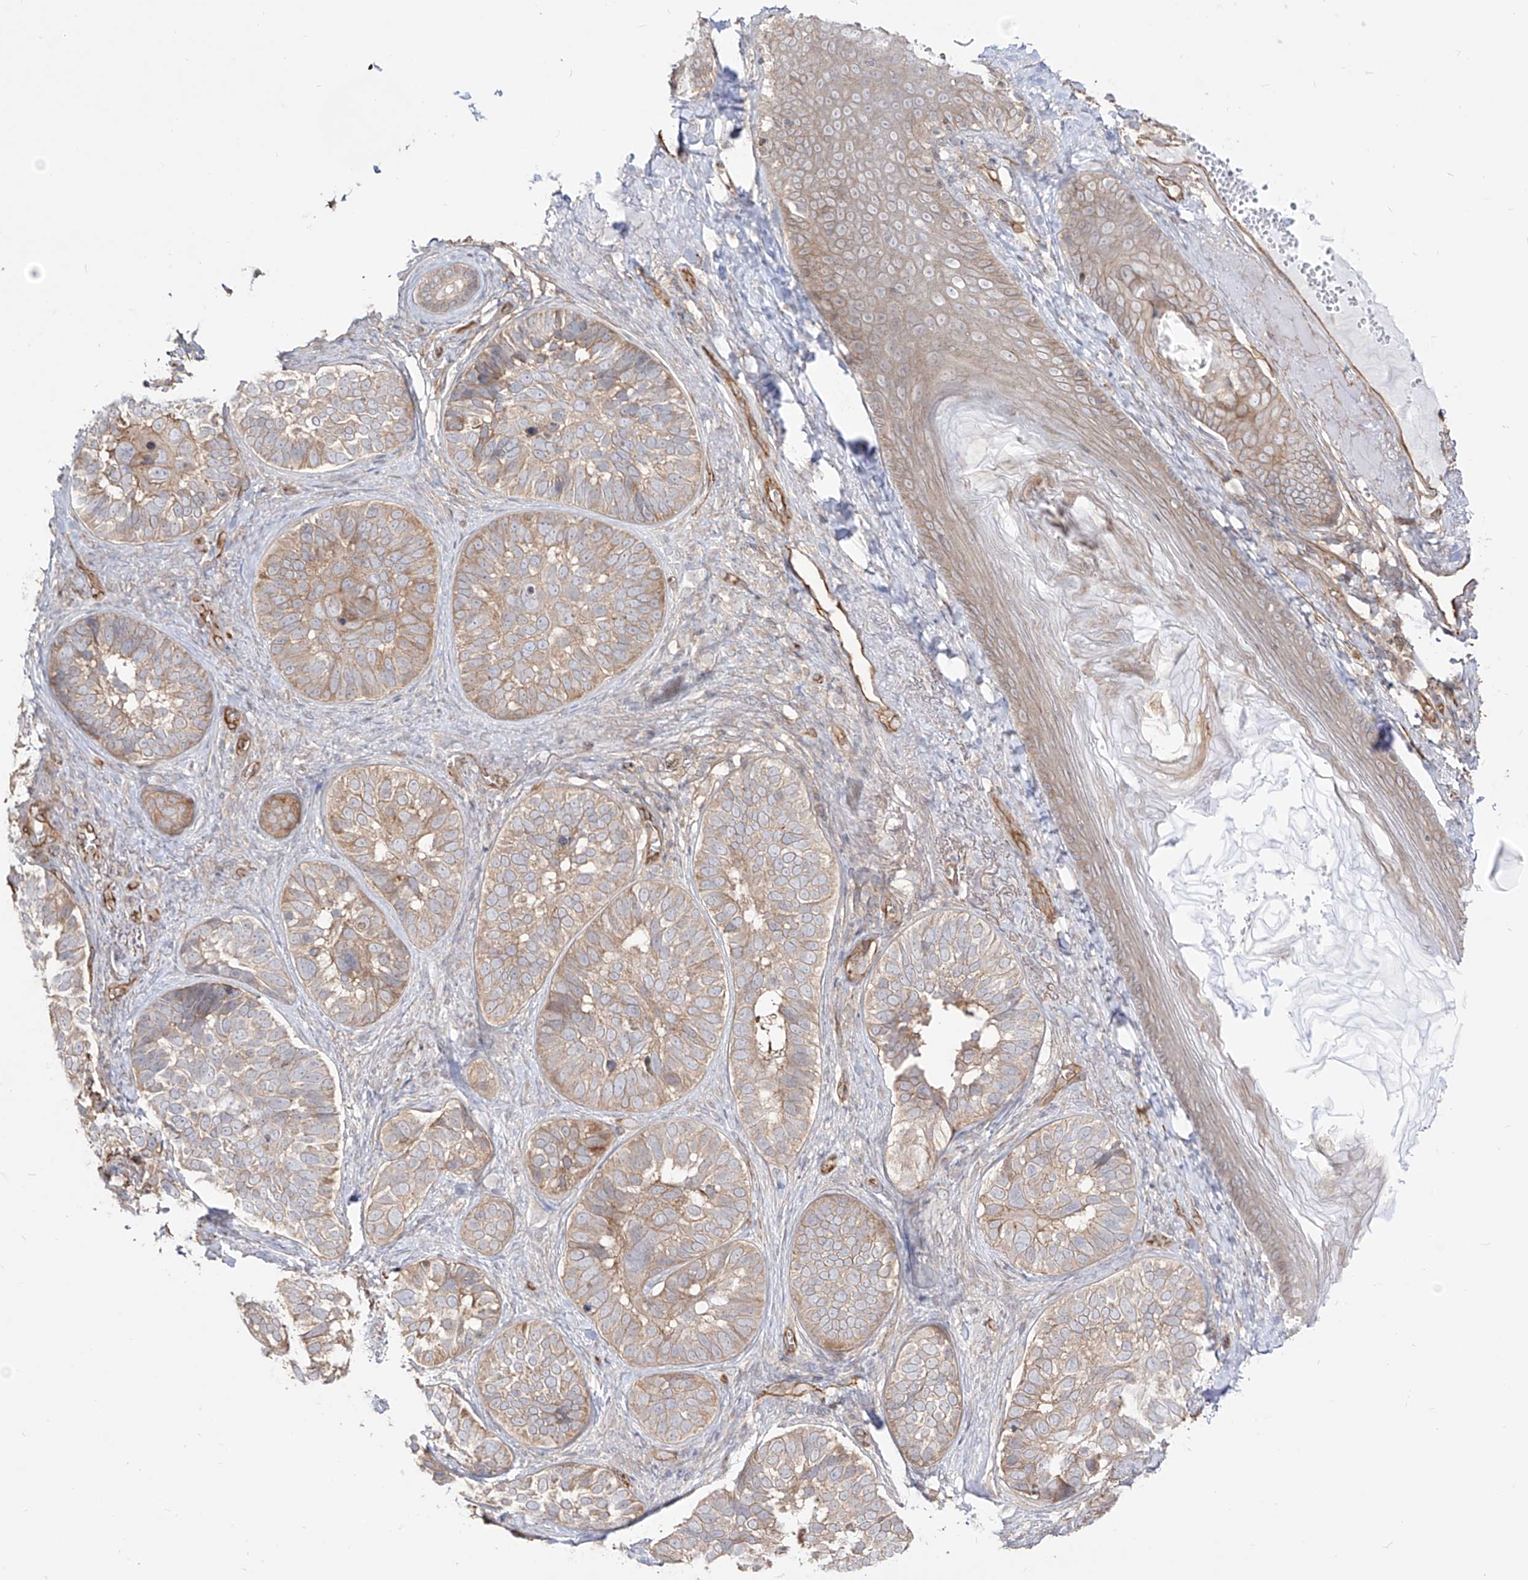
{"staining": {"intensity": "weak", "quantity": "25%-75%", "location": "cytoplasmic/membranous"}, "tissue": "skin cancer", "cell_type": "Tumor cells", "image_type": "cancer", "snomed": [{"axis": "morphology", "description": "Basal cell carcinoma"}, {"axis": "topography", "description": "Skin"}], "caption": "A histopathology image of skin basal cell carcinoma stained for a protein reveals weak cytoplasmic/membranous brown staining in tumor cells. (DAB = brown stain, brightfield microscopy at high magnification).", "gene": "ZNF180", "patient": {"sex": "male", "age": 62}}